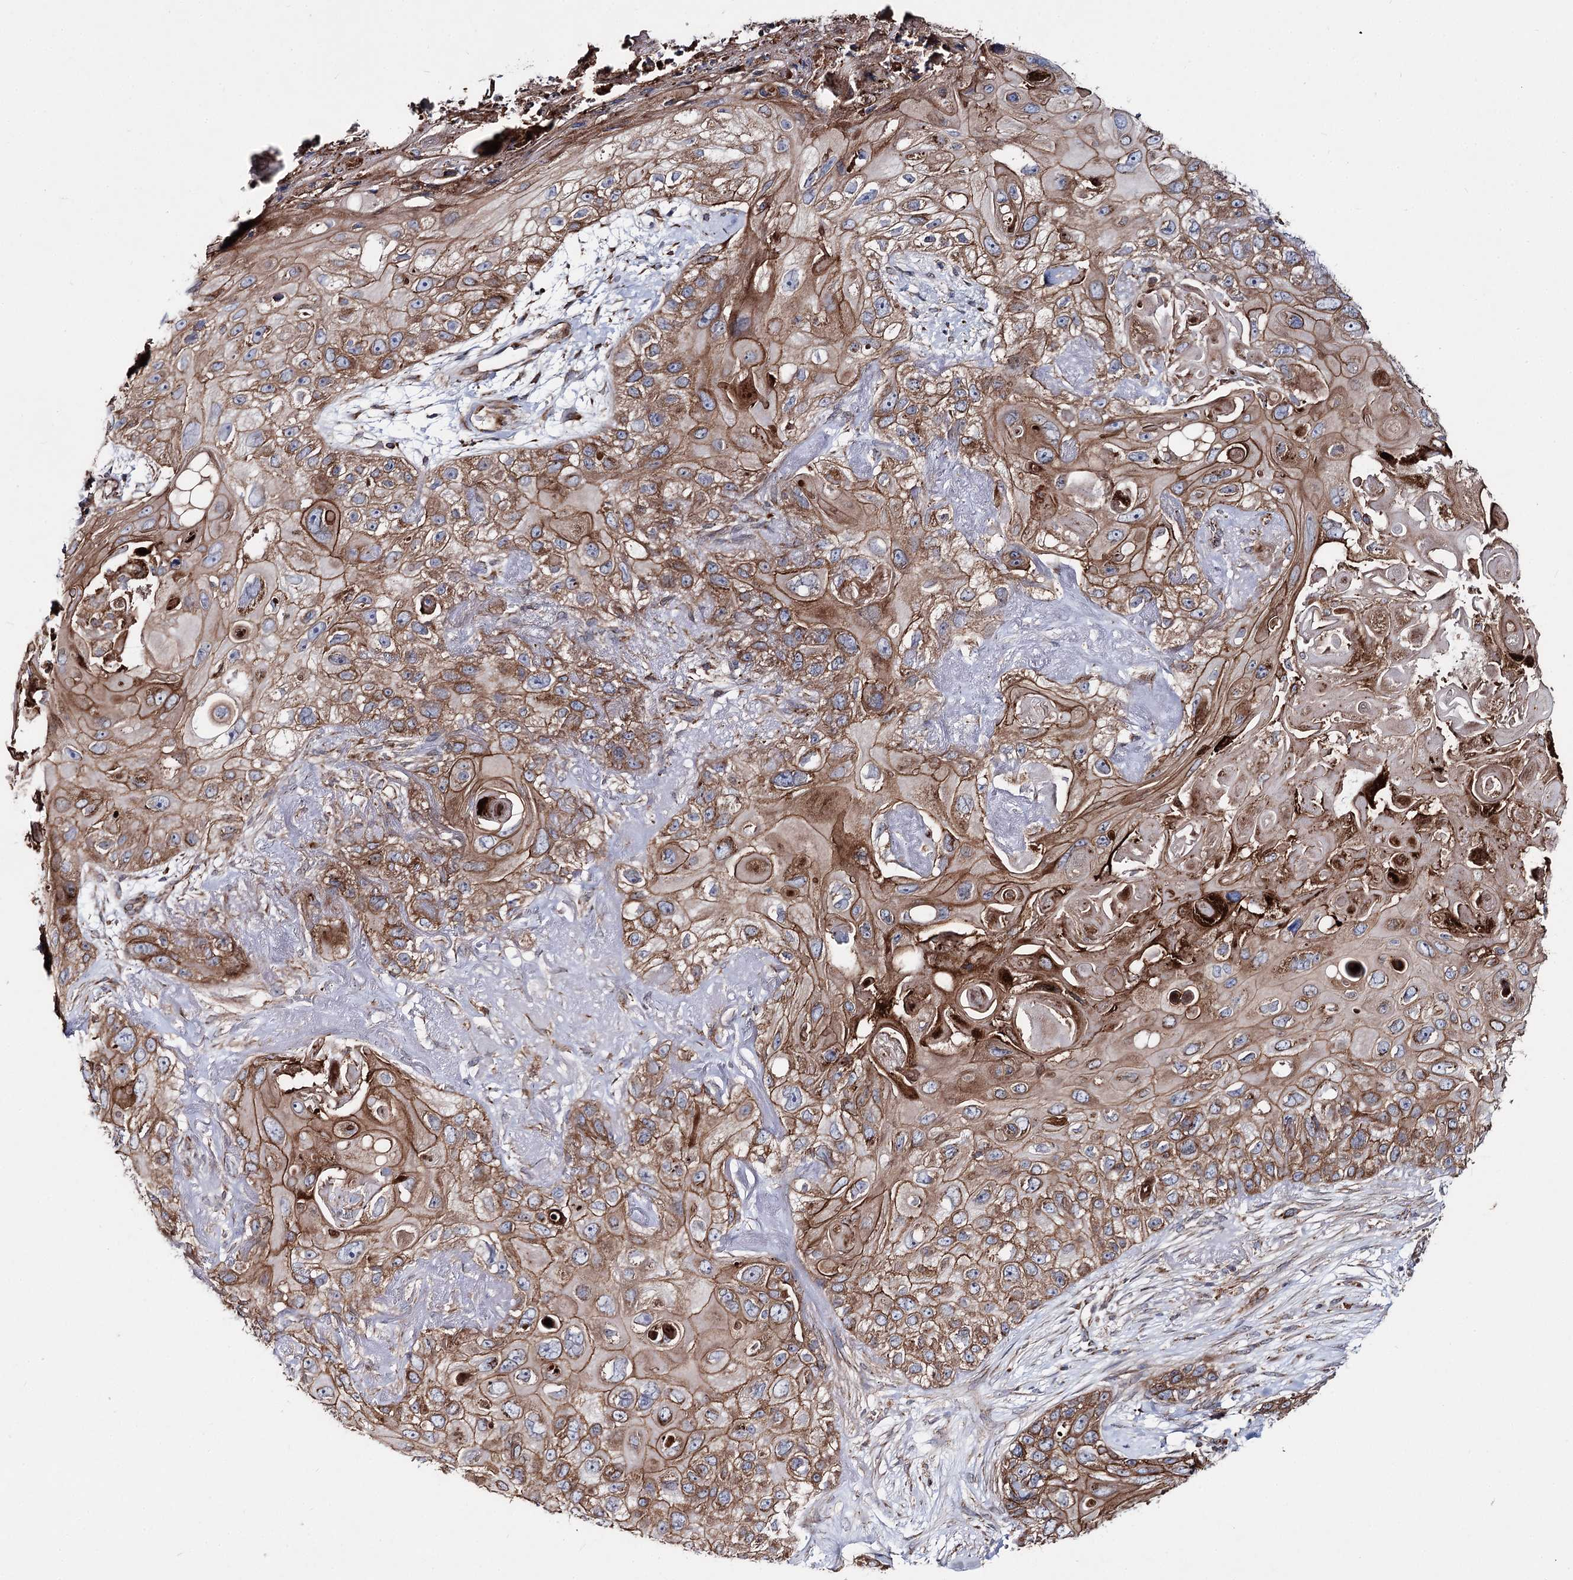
{"staining": {"intensity": "moderate", "quantity": ">75%", "location": "cytoplasmic/membranous"}, "tissue": "skin cancer", "cell_type": "Tumor cells", "image_type": "cancer", "snomed": [{"axis": "morphology", "description": "Normal tissue, NOS"}, {"axis": "morphology", "description": "Squamous cell carcinoma, NOS"}, {"axis": "topography", "description": "Skin"}], "caption": "Skin cancer stained with immunohistochemistry (IHC) reveals moderate cytoplasmic/membranous positivity in about >75% of tumor cells.", "gene": "MSANTD2", "patient": {"sex": "male", "age": 72}}